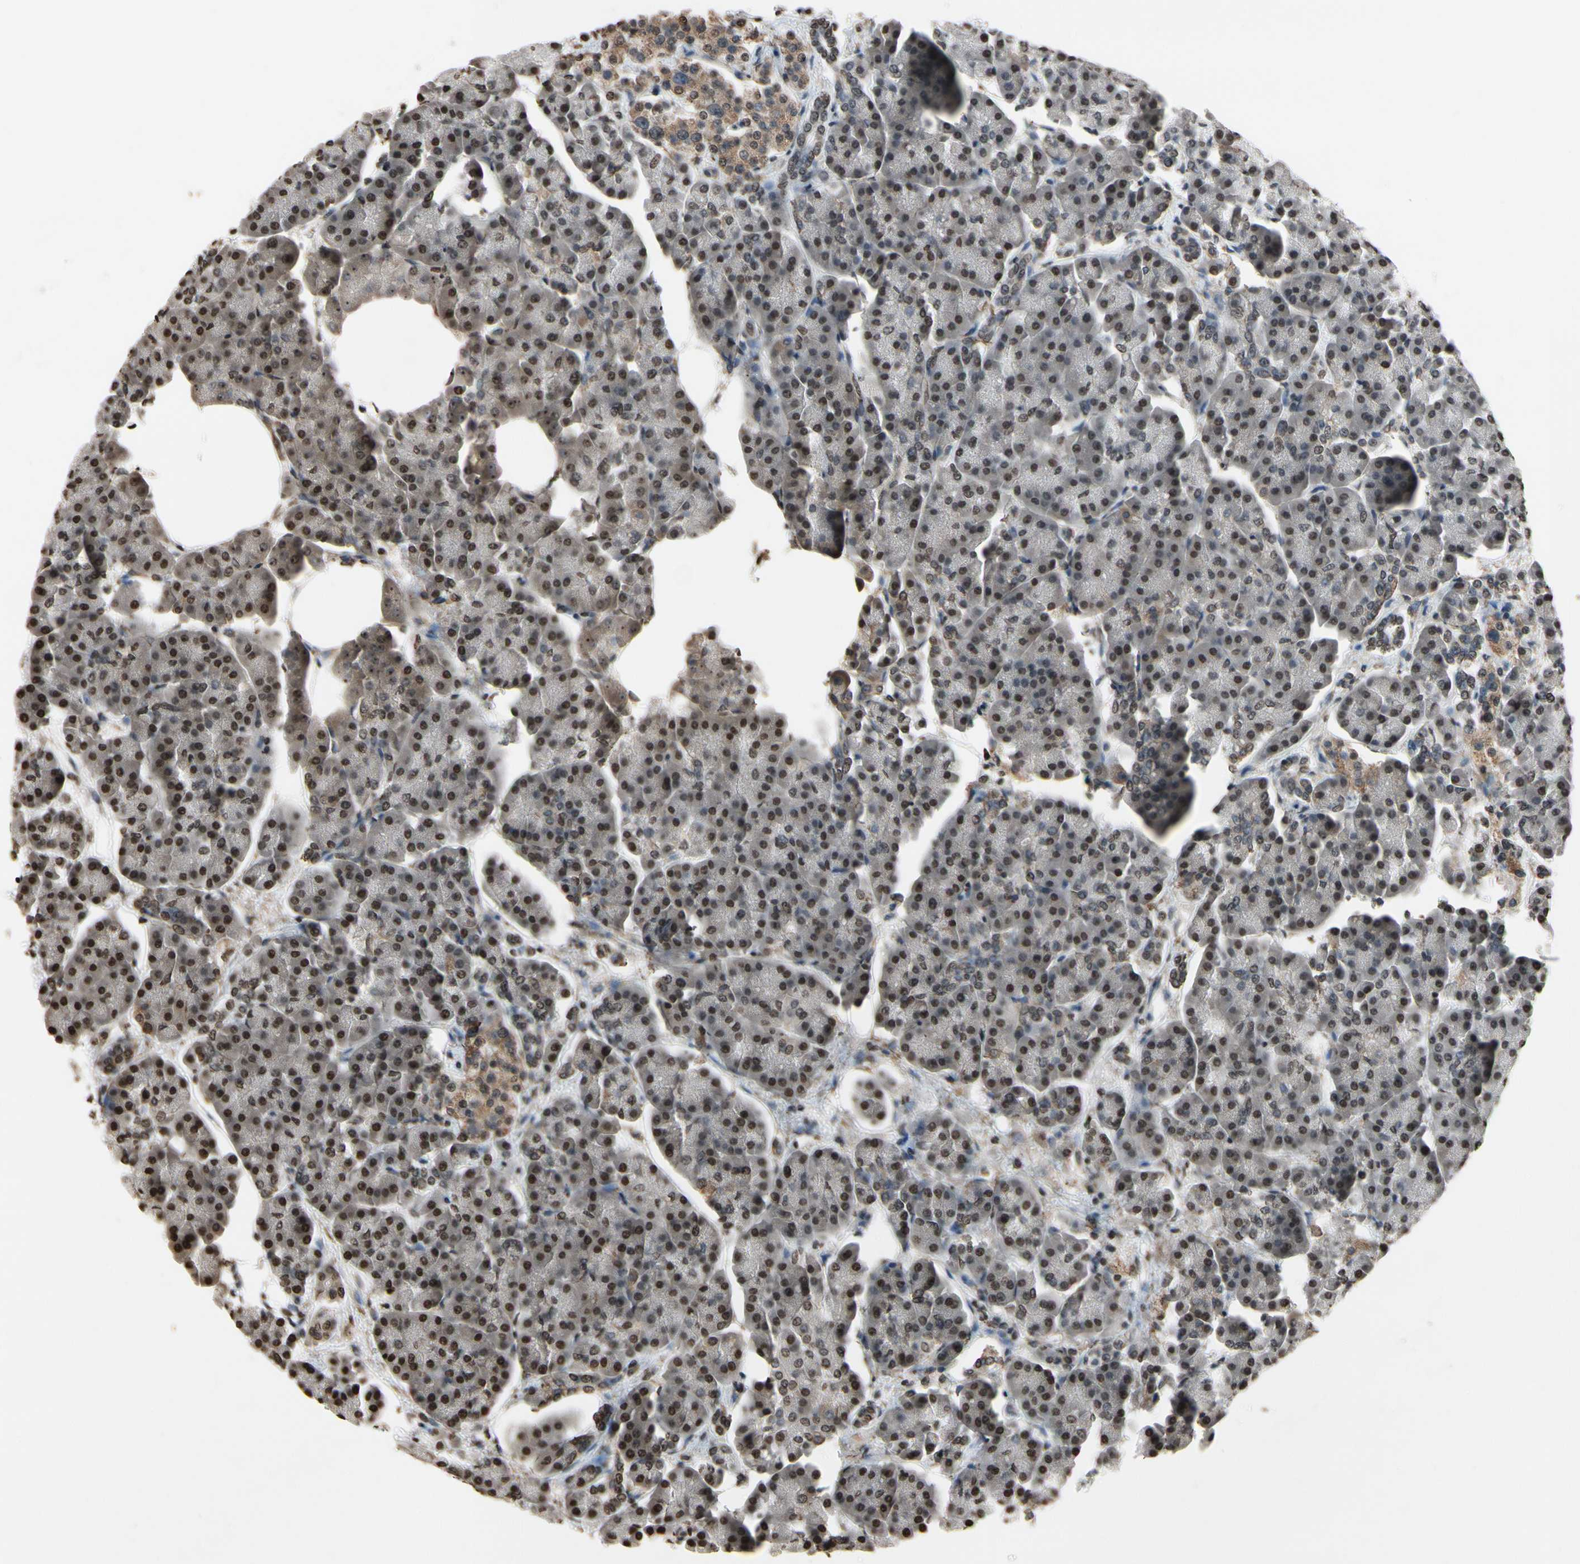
{"staining": {"intensity": "moderate", "quantity": "25%-75%", "location": "nuclear"}, "tissue": "pancreas", "cell_type": "Exocrine glandular cells", "image_type": "normal", "snomed": [{"axis": "morphology", "description": "Normal tissue, NOS"}, {"axis": "topography", "description": "Pancreas"}], "caption": "Unremarkable pancreas exhibits moderate nuclear positivity in approximately 25%-75% of exocrine glandular cells, visualized by immunohistochemistry.", "gene": "HIPK2", "patient": {"sex": "female", "age": 70}}